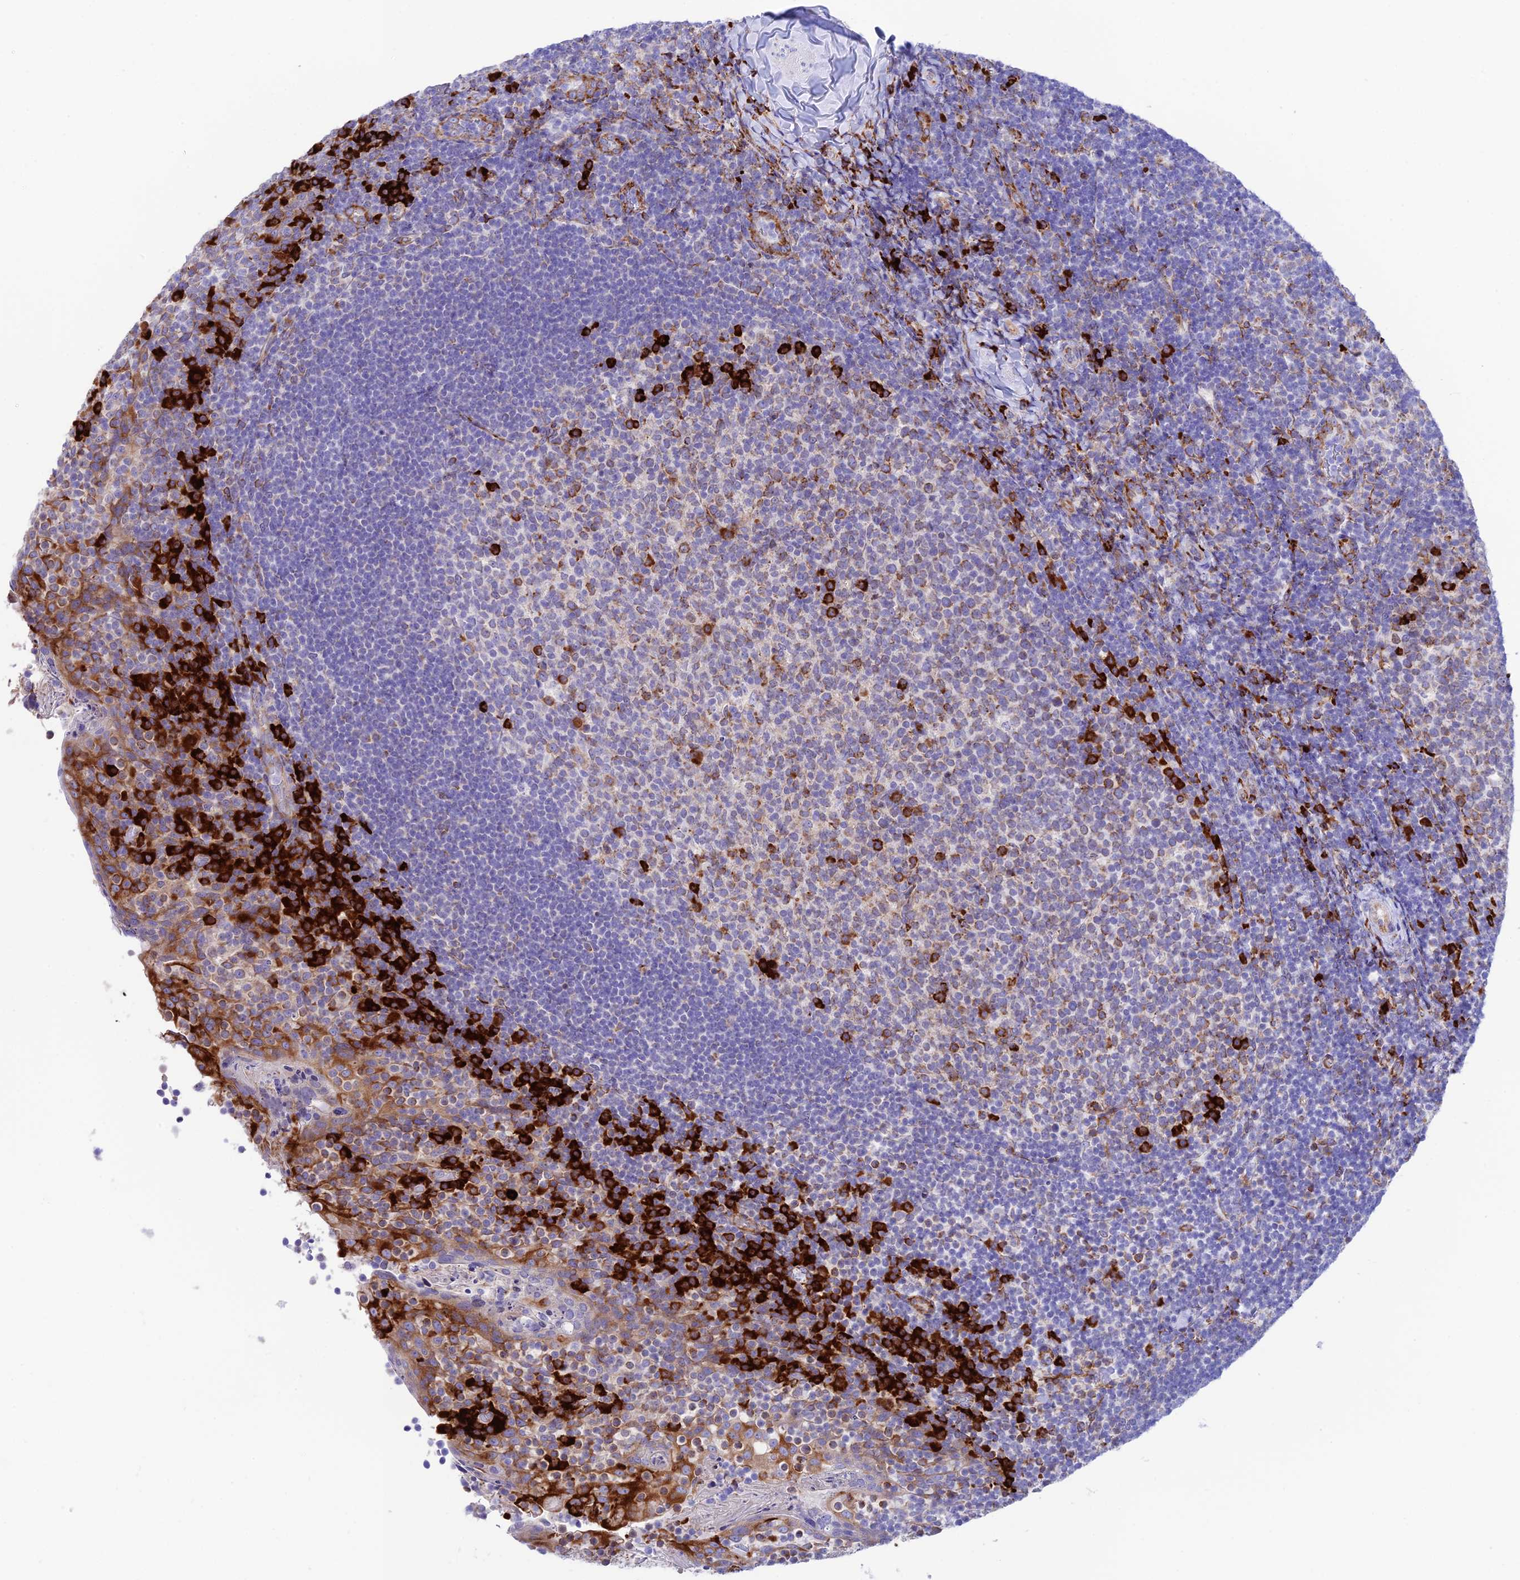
{"staining": {"intensity": "strong", "quantity": "<25%", "location": "cytoplasmic/membranous"}, "tissue": "tonsil", "cell_type": "Germinal center cells", "image_type": "normal", "snomed": [{"axis": "morphology", "description": "Normal tissue, NOS"}, {"axis": "topography", "description": "Tonsil"}], "caption": "Protein expression analysis of normal tonsil shows strong cytoplasmic/membranous staining in approximately <25% of germinal center cells.", "gene": "TUBGCP6", "patient": {"sex": "female", "age": 10}}